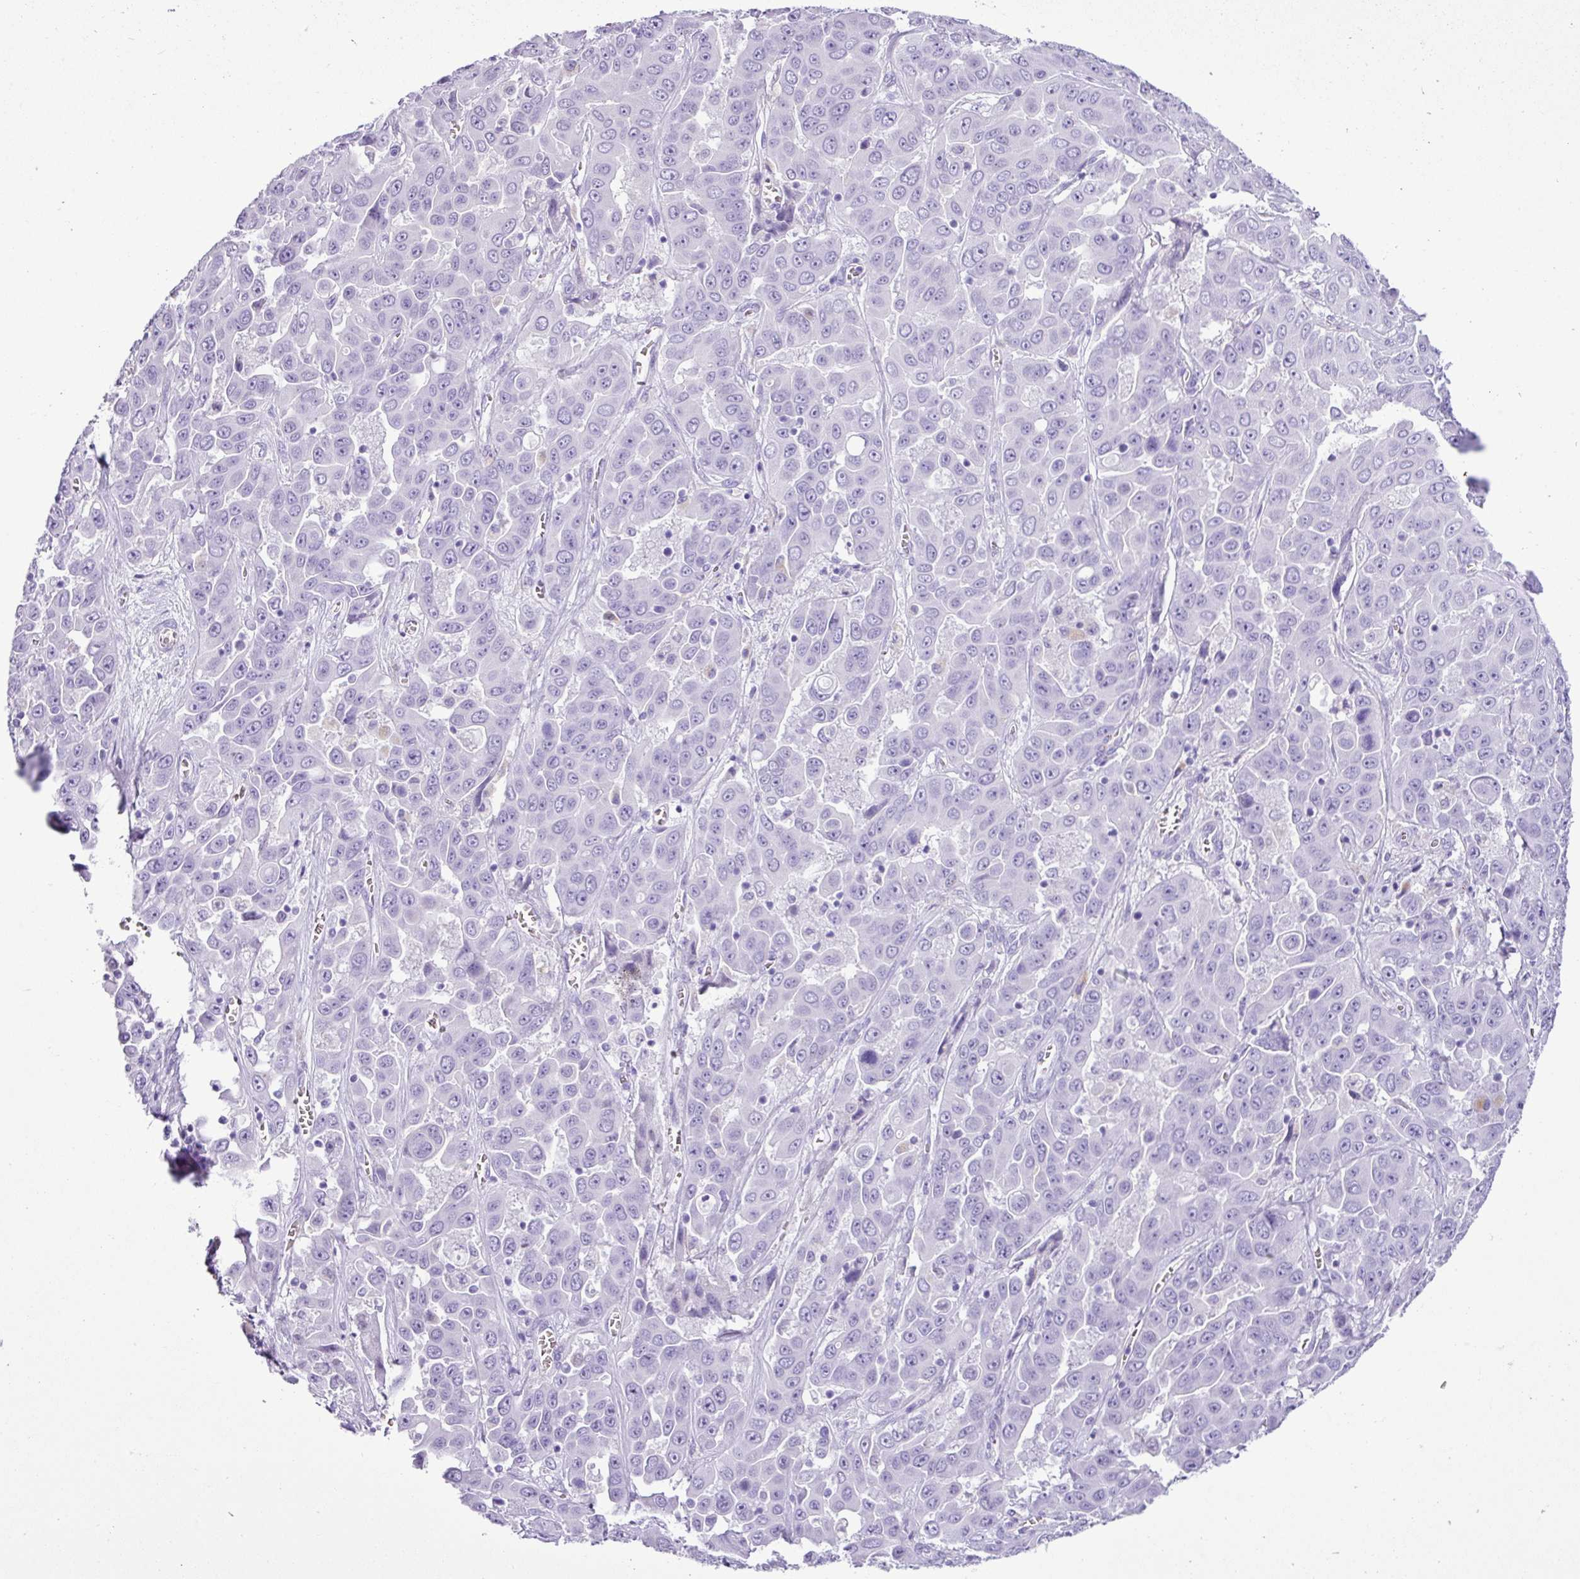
{"staining": {"intensity": "negative", "quantity": "none", "location": "none"}, "tissue": "liver cancer", "cell_type": "Tumor cells", "image_type": "cancer", "snomed": [{"axis": "morphology", "description": "Cholangiocarcinoma"}, {"axis": "topography", "description": "Liver"}], "caption": "Image shows no significant protein staining in tumor cells of liver cholangiocarcinoma.", "gene": "ZSCAN5A", "patient": {"sex": "female", "age": 52}}